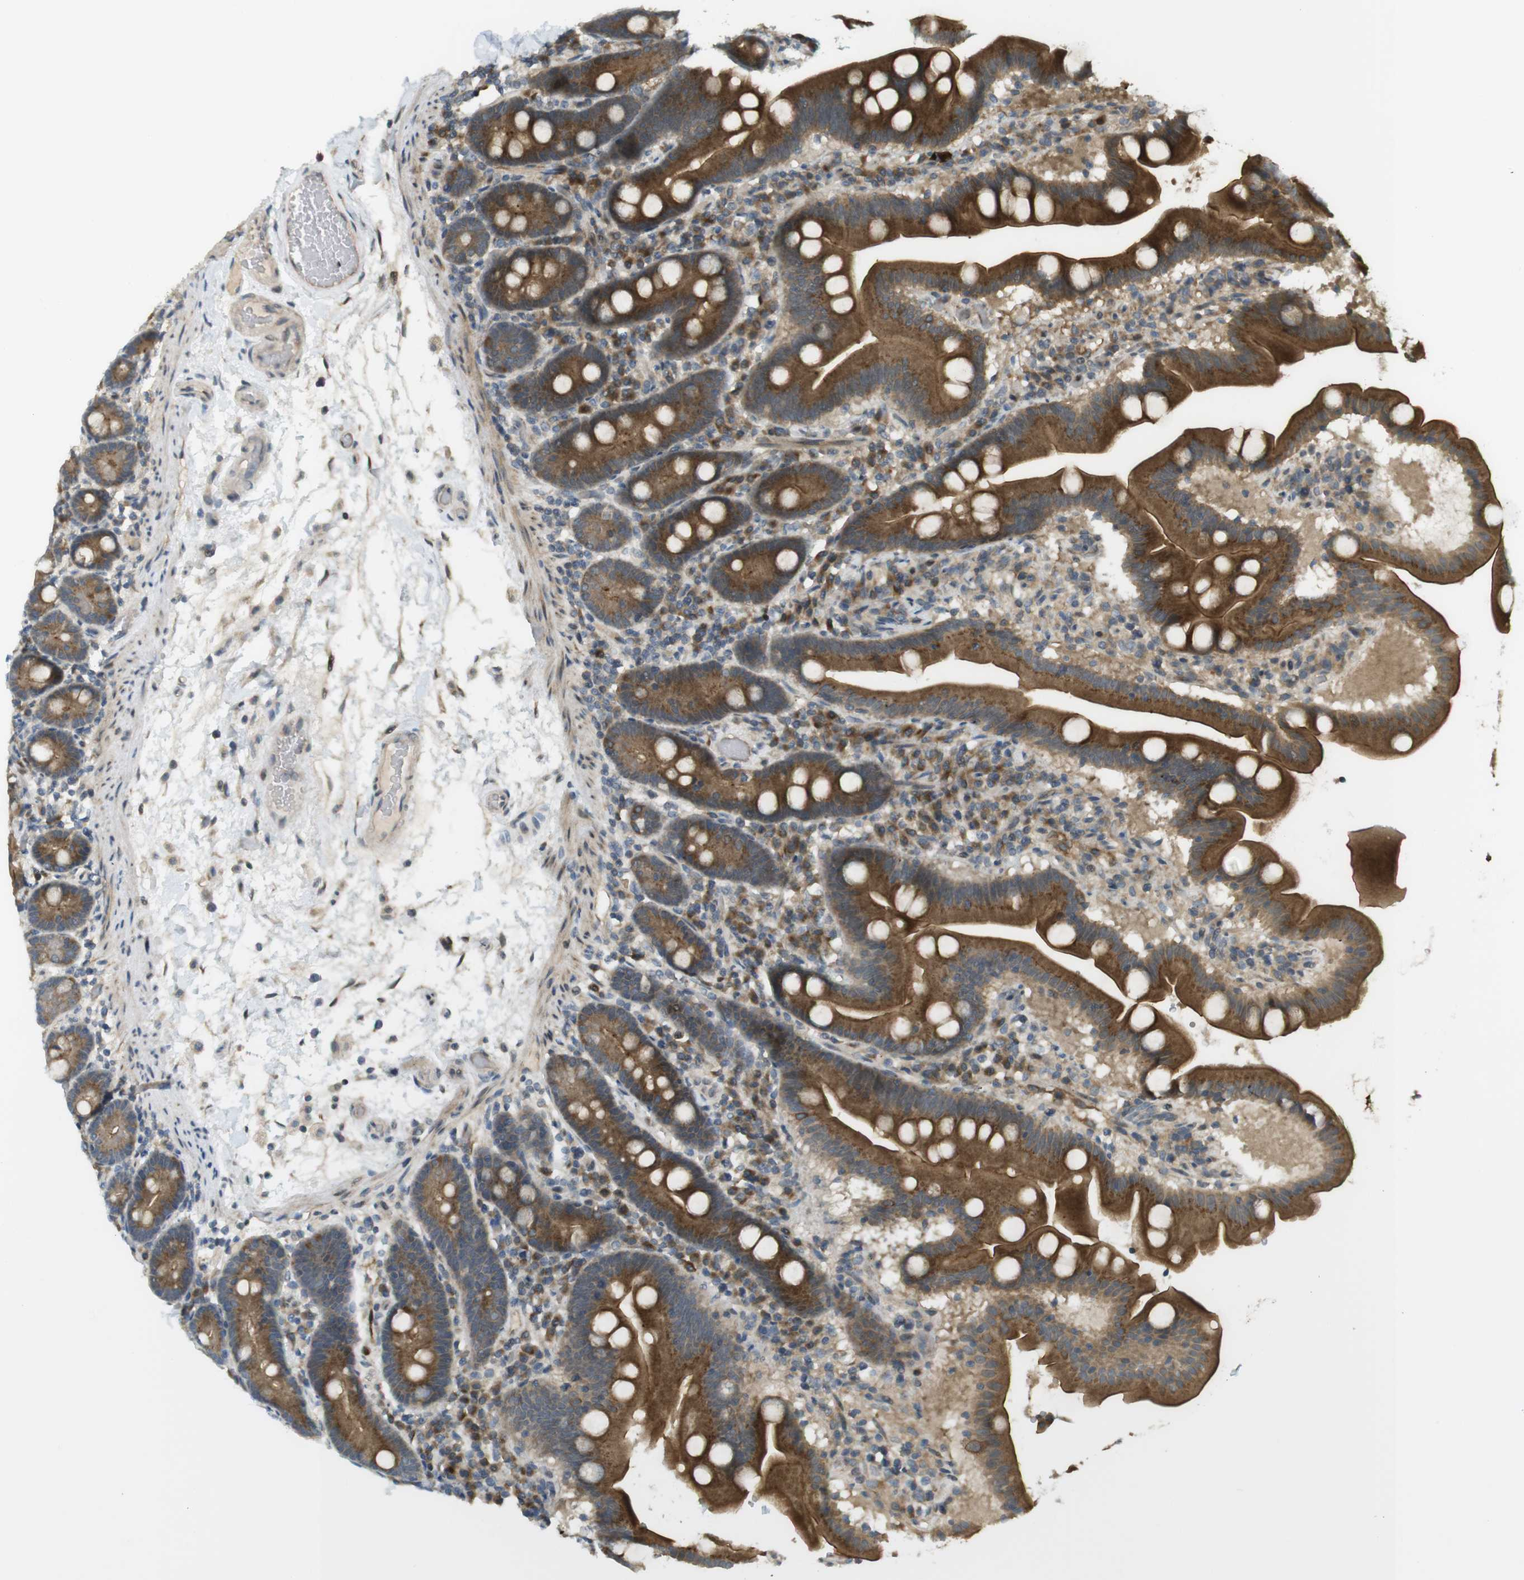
{"staining": {"intensity": "strong", "quantity": ">75%", "location": "cytoplasmic/membranous"}, "tissue": "duodenum", "cell_type": "Glandular cells", "image_type": "normal", "snomed": [{"axis": "morphology", "description": "Normal tissue, NOS"}, {"axis": "topography", "description": "Duodenum"}], "caption": "Glandular cells demonstrate high levels of strong cytoplasmic/membranous expression in approximately >75% of cells in unremarkable human duodenum. (Stains: DAB in brown, nuclei in blue, Microscopy: brightfield microscopy at high magnification).", "gene": "CLRN3", "patient": {"sex": "male", "age": 54}}